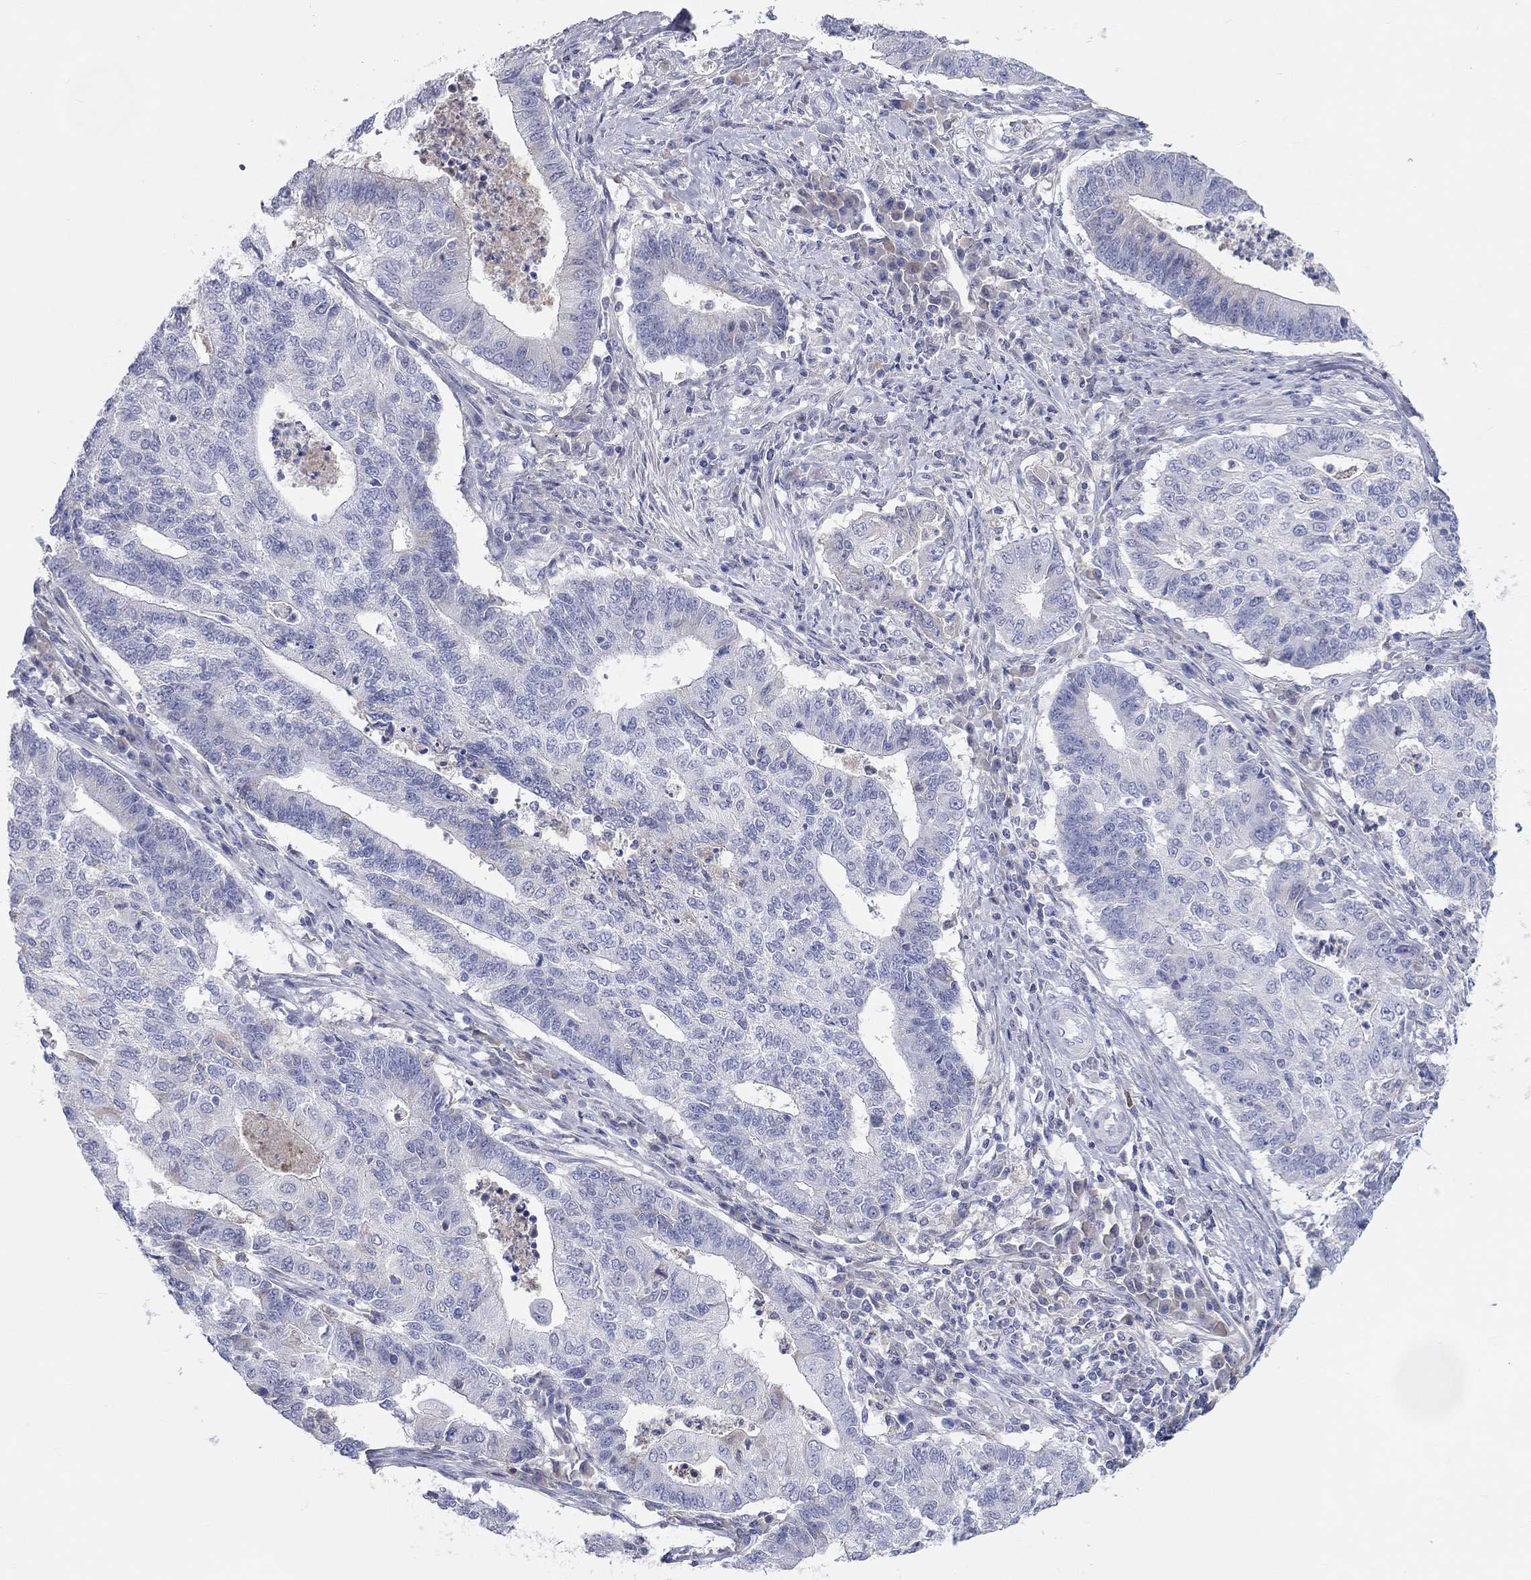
{"staining": {"intensity": "negative", "quantity": "none", "location": "none"}, "tissue": "endometrial cancer", "cell_type": "Tumor cells", "image_type": "cancer", "snomed": [{"axis": "morphology", "description": "Adenocarcinoma, NOS"}, {"axis": "topography", "description": "Uterus"}, {"axis": "topography", "description": "Endometrium"}], "caption": "Endometrial cancer (adenocarcinoma) was stained to show a protein in brown. There is no significant staining in tumor cells.", "gene": "ST7L", "patient": {"sex": "female", "age": 54}}